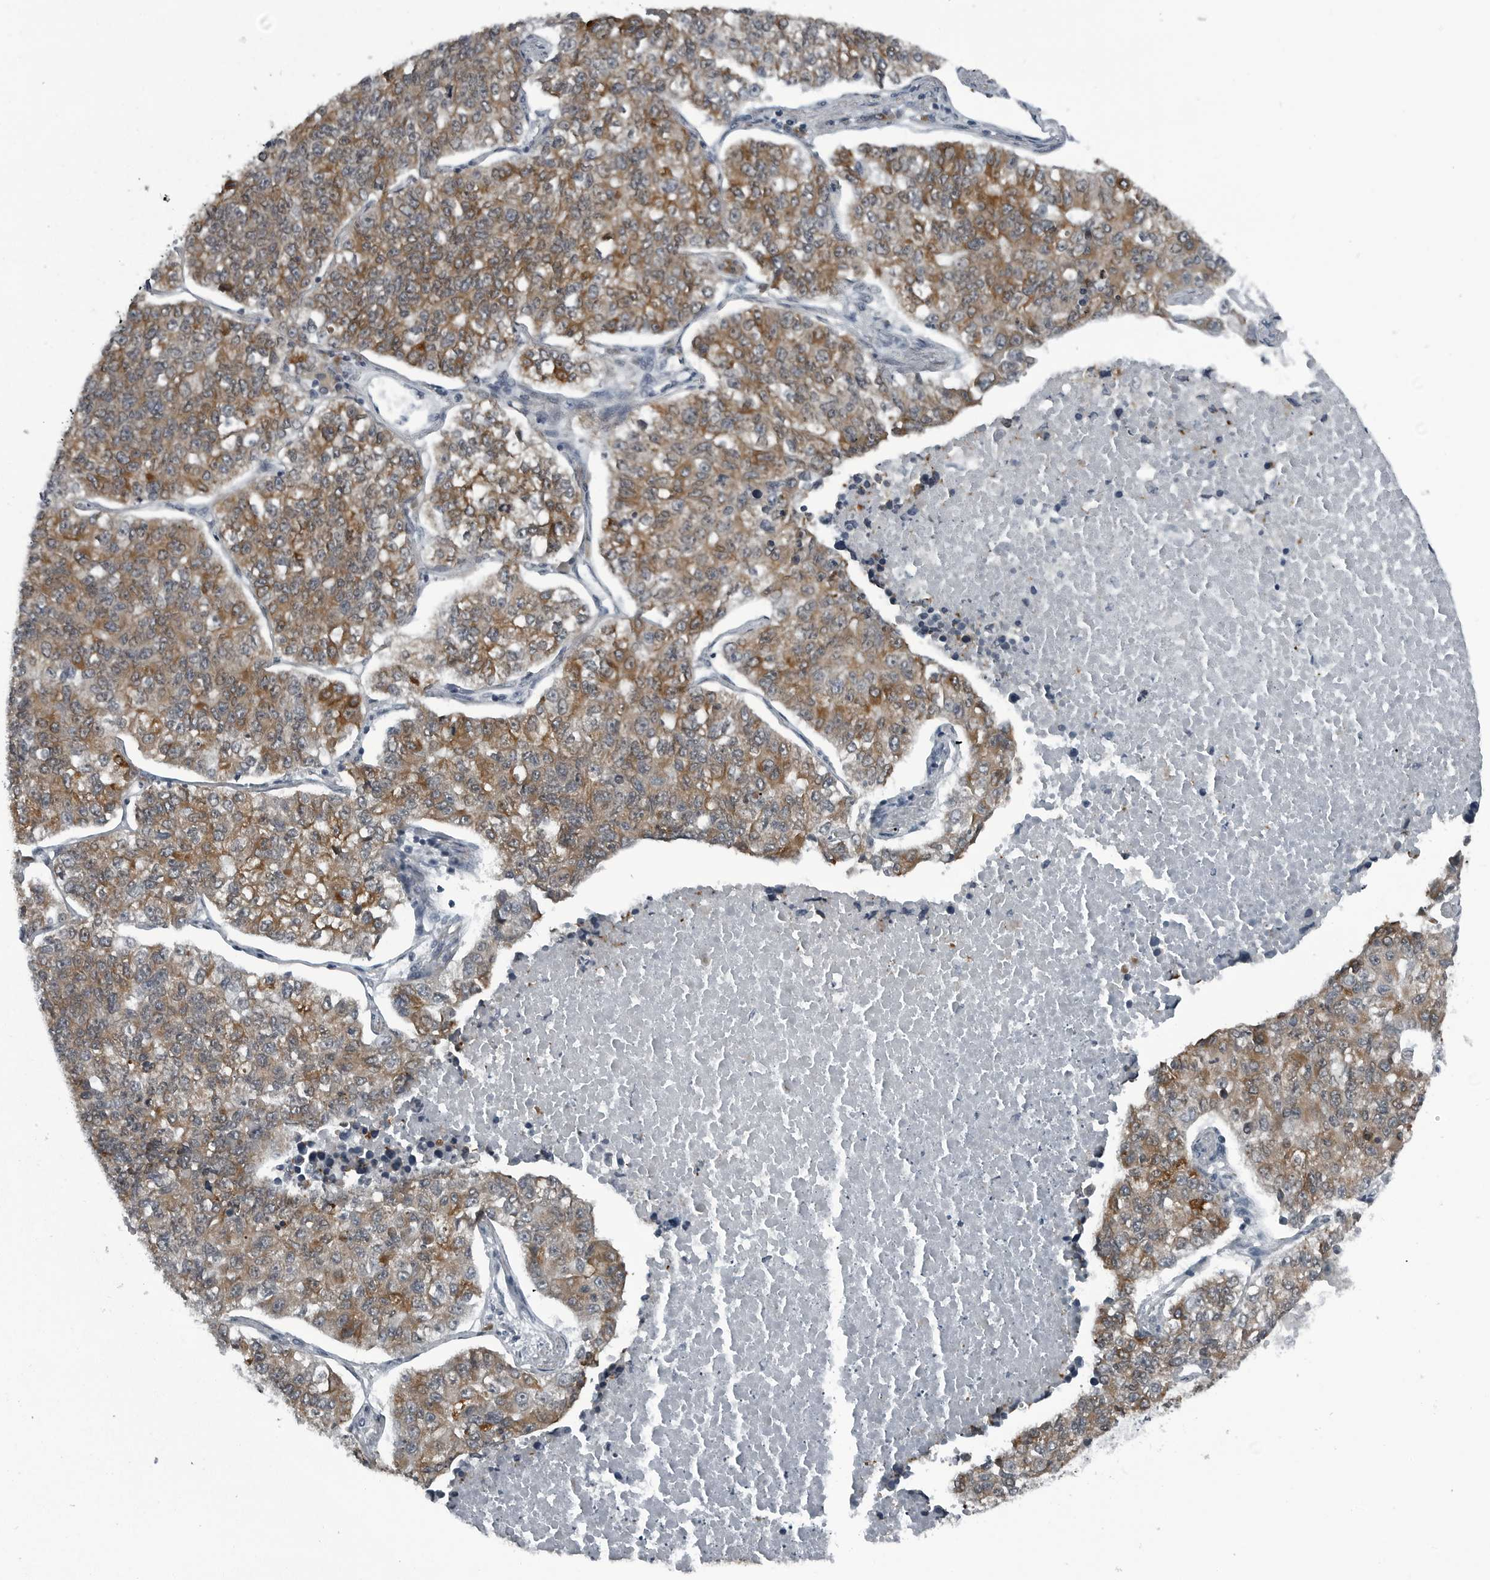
{"staining": {"intensity": "moderate", "quantity": ">75%", "location": "cytoplasmic/membranous"}, "tissue": "lung cancer", "cell_type": "Tumor cells", "image_type": "cancer", "snomed": [{"axis": "morphology", "description": "Adenocarcinoma, NOS"}, {"axis": "topography", "description": "Lung"}], "caption": "Moderate cytoplasmic/membranous protein positivity is identified in about >75% of tumor cells in lung cancer (adenocarcinoma).", "gene": "DNAAF11", "patient": {"sex": "male", "age": 49}}